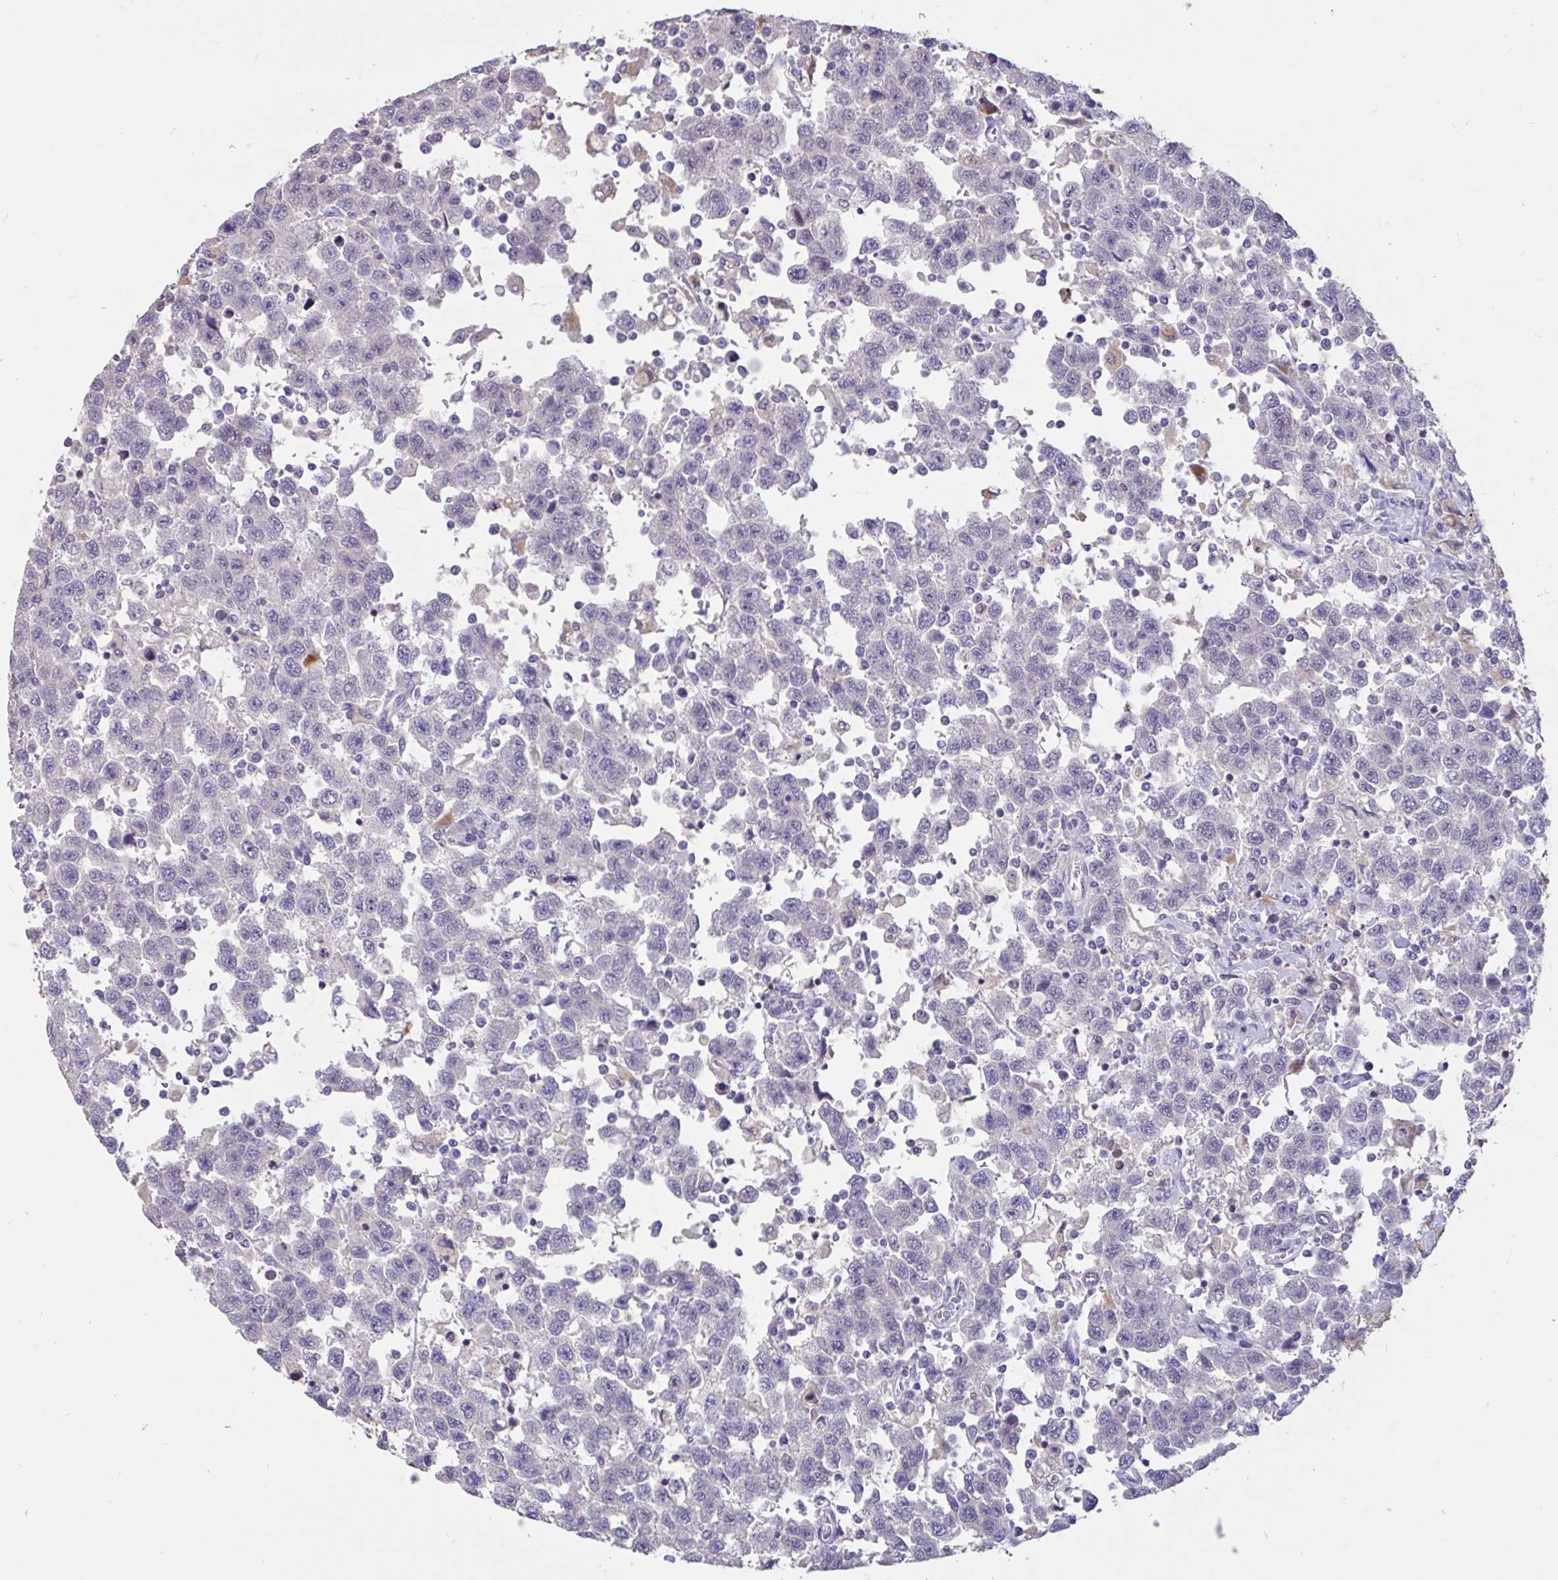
{"staining": {"intensity": "negative", "quantity": "none", "location": "none"}, "tissue": "testis cancer", "cell_type": "Tumor cells", "image_type": "cancer", "snomed": [{"axis": "morphology", "description": "Seminoma, NOS"}, {"axis": "topography", "description": "Testis"}], "caption": "High power microscopy photomicrograph of an IHC image of testis cancer, revealing no significant staining in tumor cells.", "gene": "DDX39A", "patient": {"sex": "male", "age": 41}}